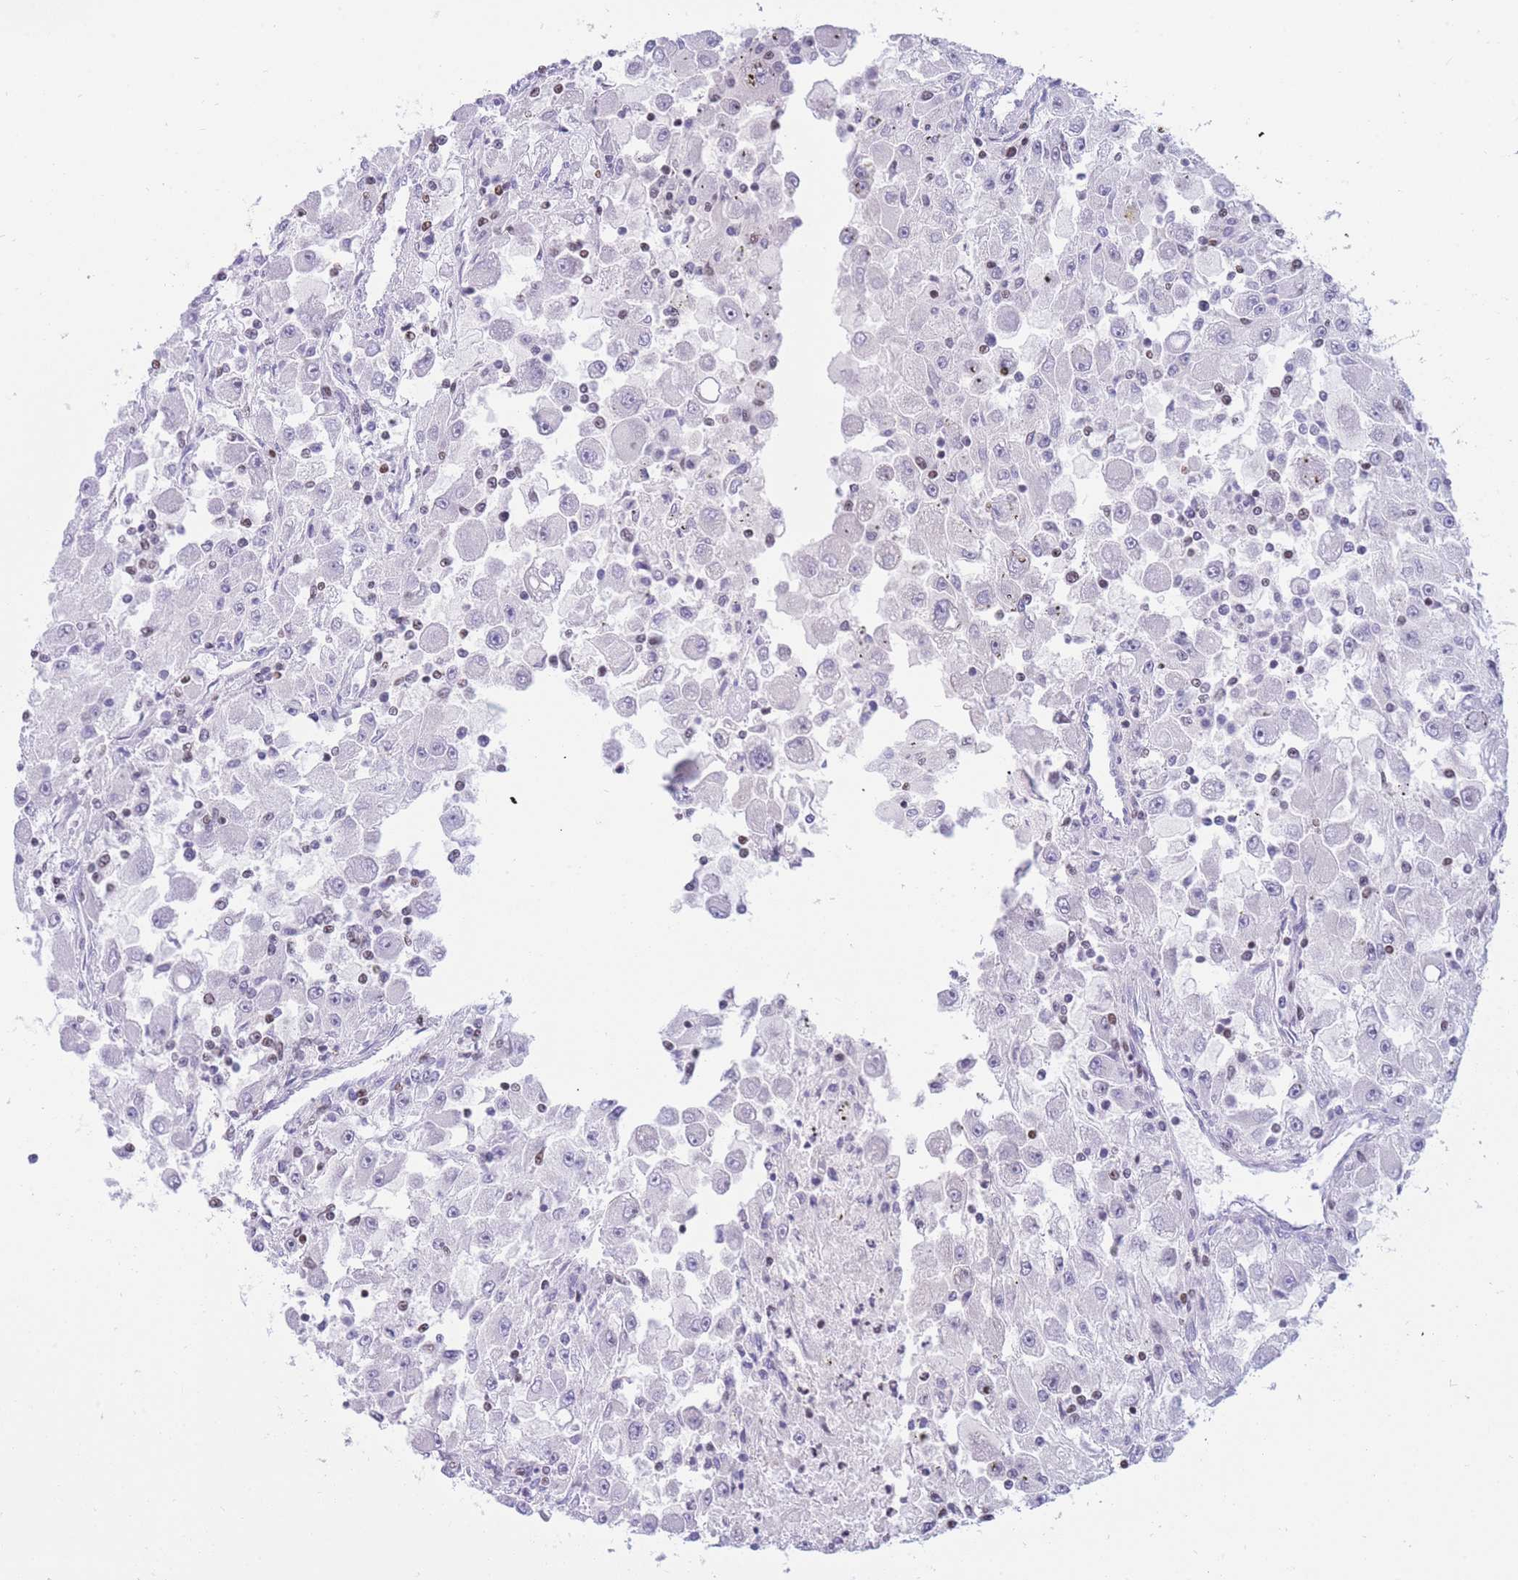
{"staining": {"intensity": "negative", "quantity": "none", "location": "none"}, "tissue": "renal cancer", "cell_type": "Tumor cells", "image_type": "cancer", "snomed": [{"axis": "morphology", "description": "Adenocarcinoma, NOS"}, {"axis": "topography", "description": "Kidney"}], "caption": "Immunohistochemistry histopathology image of human adenocarcinoma (renal) stained for a protein (brown), which shows no staining in tumor cells.", "gene": "HMGN1", "patient": {"sex": "female", "age": 67}}